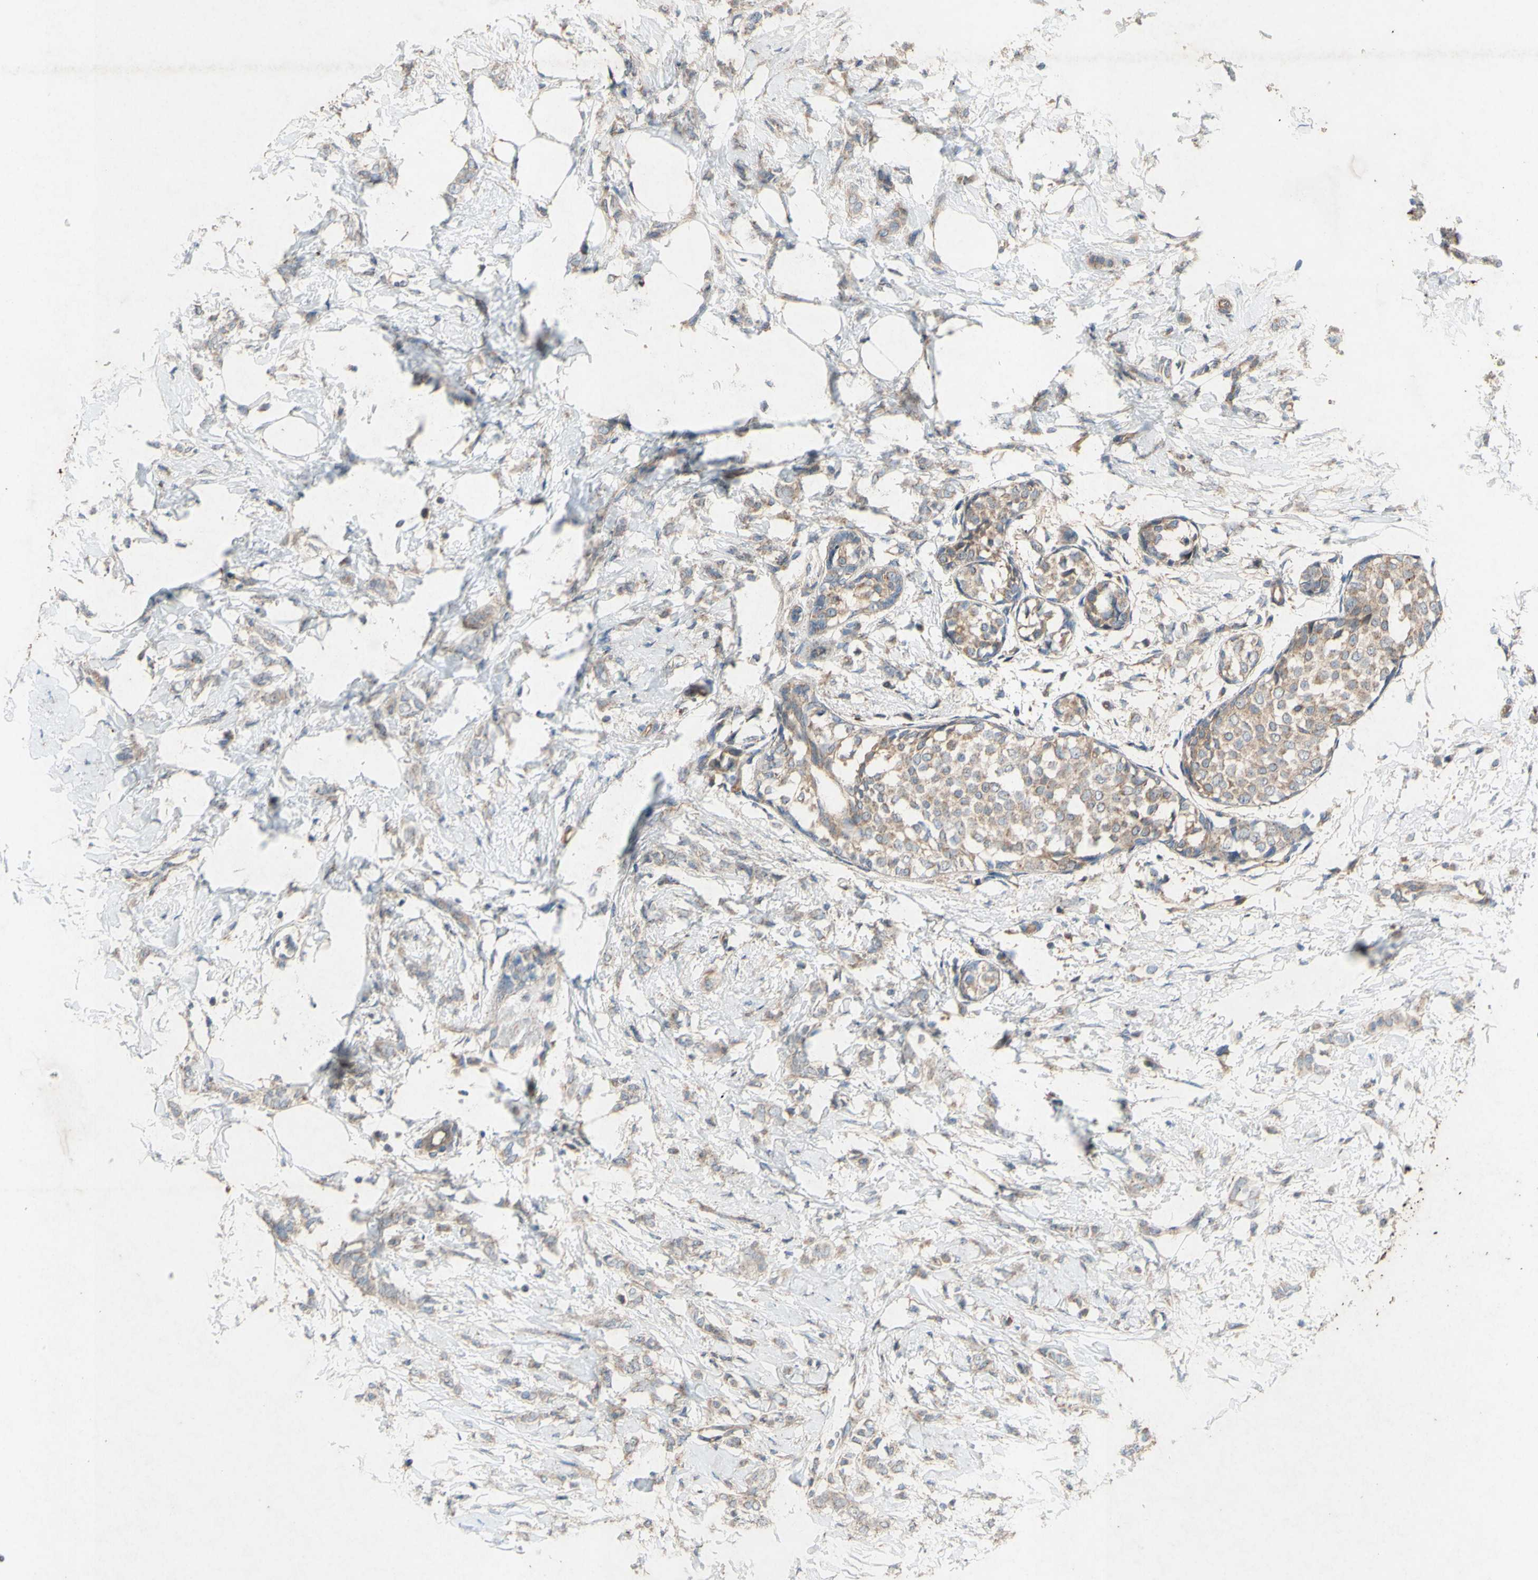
{"staining": {"intensity": "moderate", "quantity": ">75%", "location": "cytoplasmic/membranous"}, "tissue": "breast cancer", "cell_type": "Tumor cells", "image_type": "cancer", "snomed": [{"axis": "morphology", "description": "Lobular carcinoma, in situ"}, {"axis": "morphology", "description": "Lobular carcinoma"}, {"axis": "topography", "description": "Breast"}], "caption": "This micrograph displays IHC staining of human breast lobular carcinoma in situ, with medium moderate cytoplasmic/membranous expression in about >75% of tumor cells.", "gene": "TST", "patient": {"sex": "female", "age": 41}}